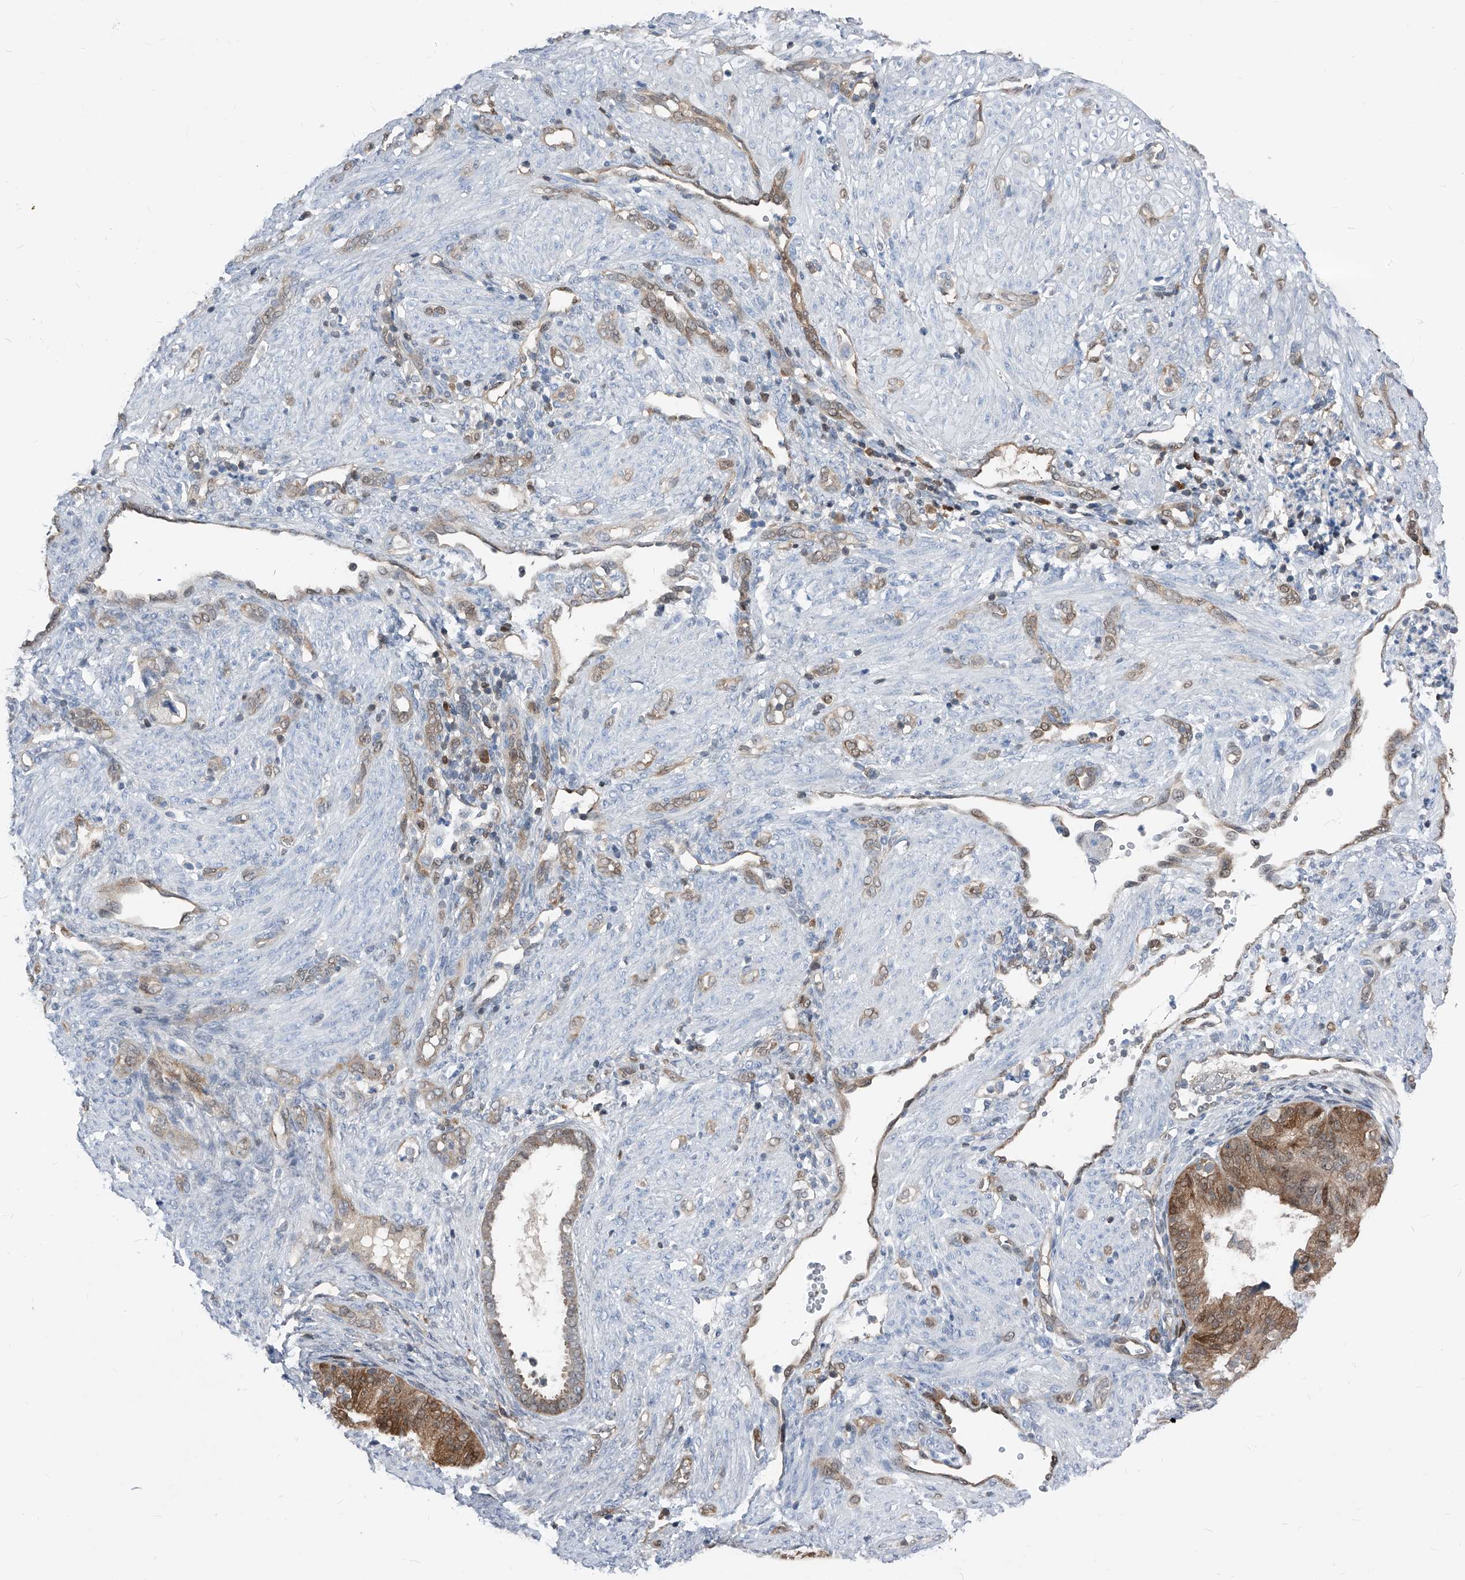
{"staining": {"intensity": "moderate", "quantity": "25%-75%", "location": "cytoplasmic/membranous,nuclear"}, "tissue": "endometrial cancer", "cell_type": "Tumor cells", "image_type": "cancer", "snomed": [{"axis": "morphology", "description": "Adenocarcinoma, NOS"}, {"axis": "topography", "description": "Endometrium"}], "caption": "Endometrial adenocarcinoma stained with IHC reveals moderate cytoplasmic/membranous and nuclear staining in about 25%-75% of tumor cells. Using DAB (brown) and hematoxylin (blue) stains, captured at high magnification using brightfield microscopy.", "gene": "MAP2K6", "patient": {"sex": "female", "age": 51}}